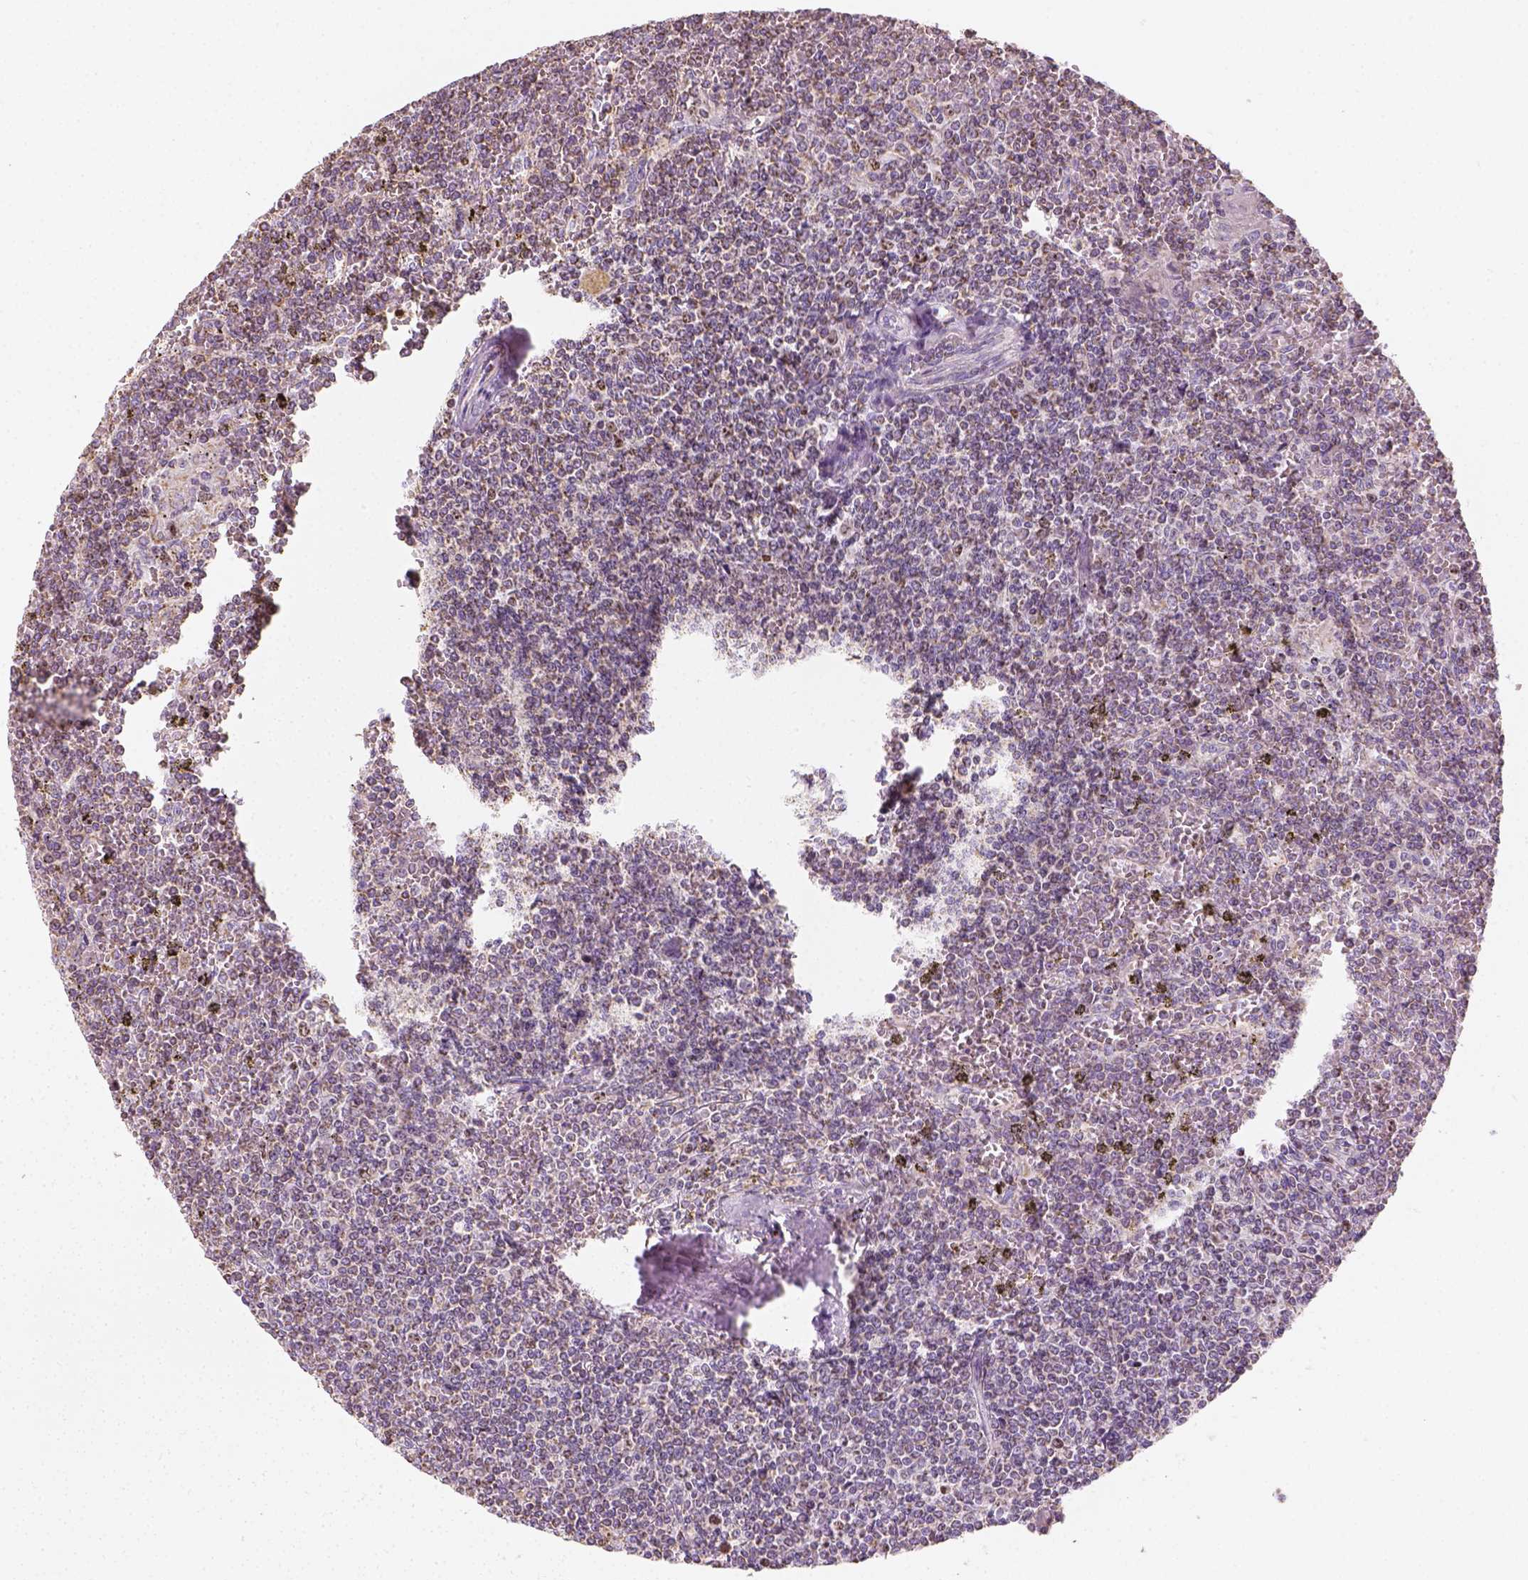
{"staining": {"intensity": "negative", "quantity": "none", "location": "none"}, "tissue": "lymphoma", "cell_type": "Tumor cells", "image_type": "cancer", "snomed": [{"axis": "morphology", "description": "Malignant lymphoma, non-Hodgkin's type, Low grade"}, {"axis": "topography", "description": "Spleen"}], "caption": "This is an immunohistochemistry (IHC) photomicrograph of low-grade malignant lymphoma, non-Hodgkin's type. There is no positivity in tumor cells.", "gene": "LCA5", "patient": {"sex": "female", "age": 19}}